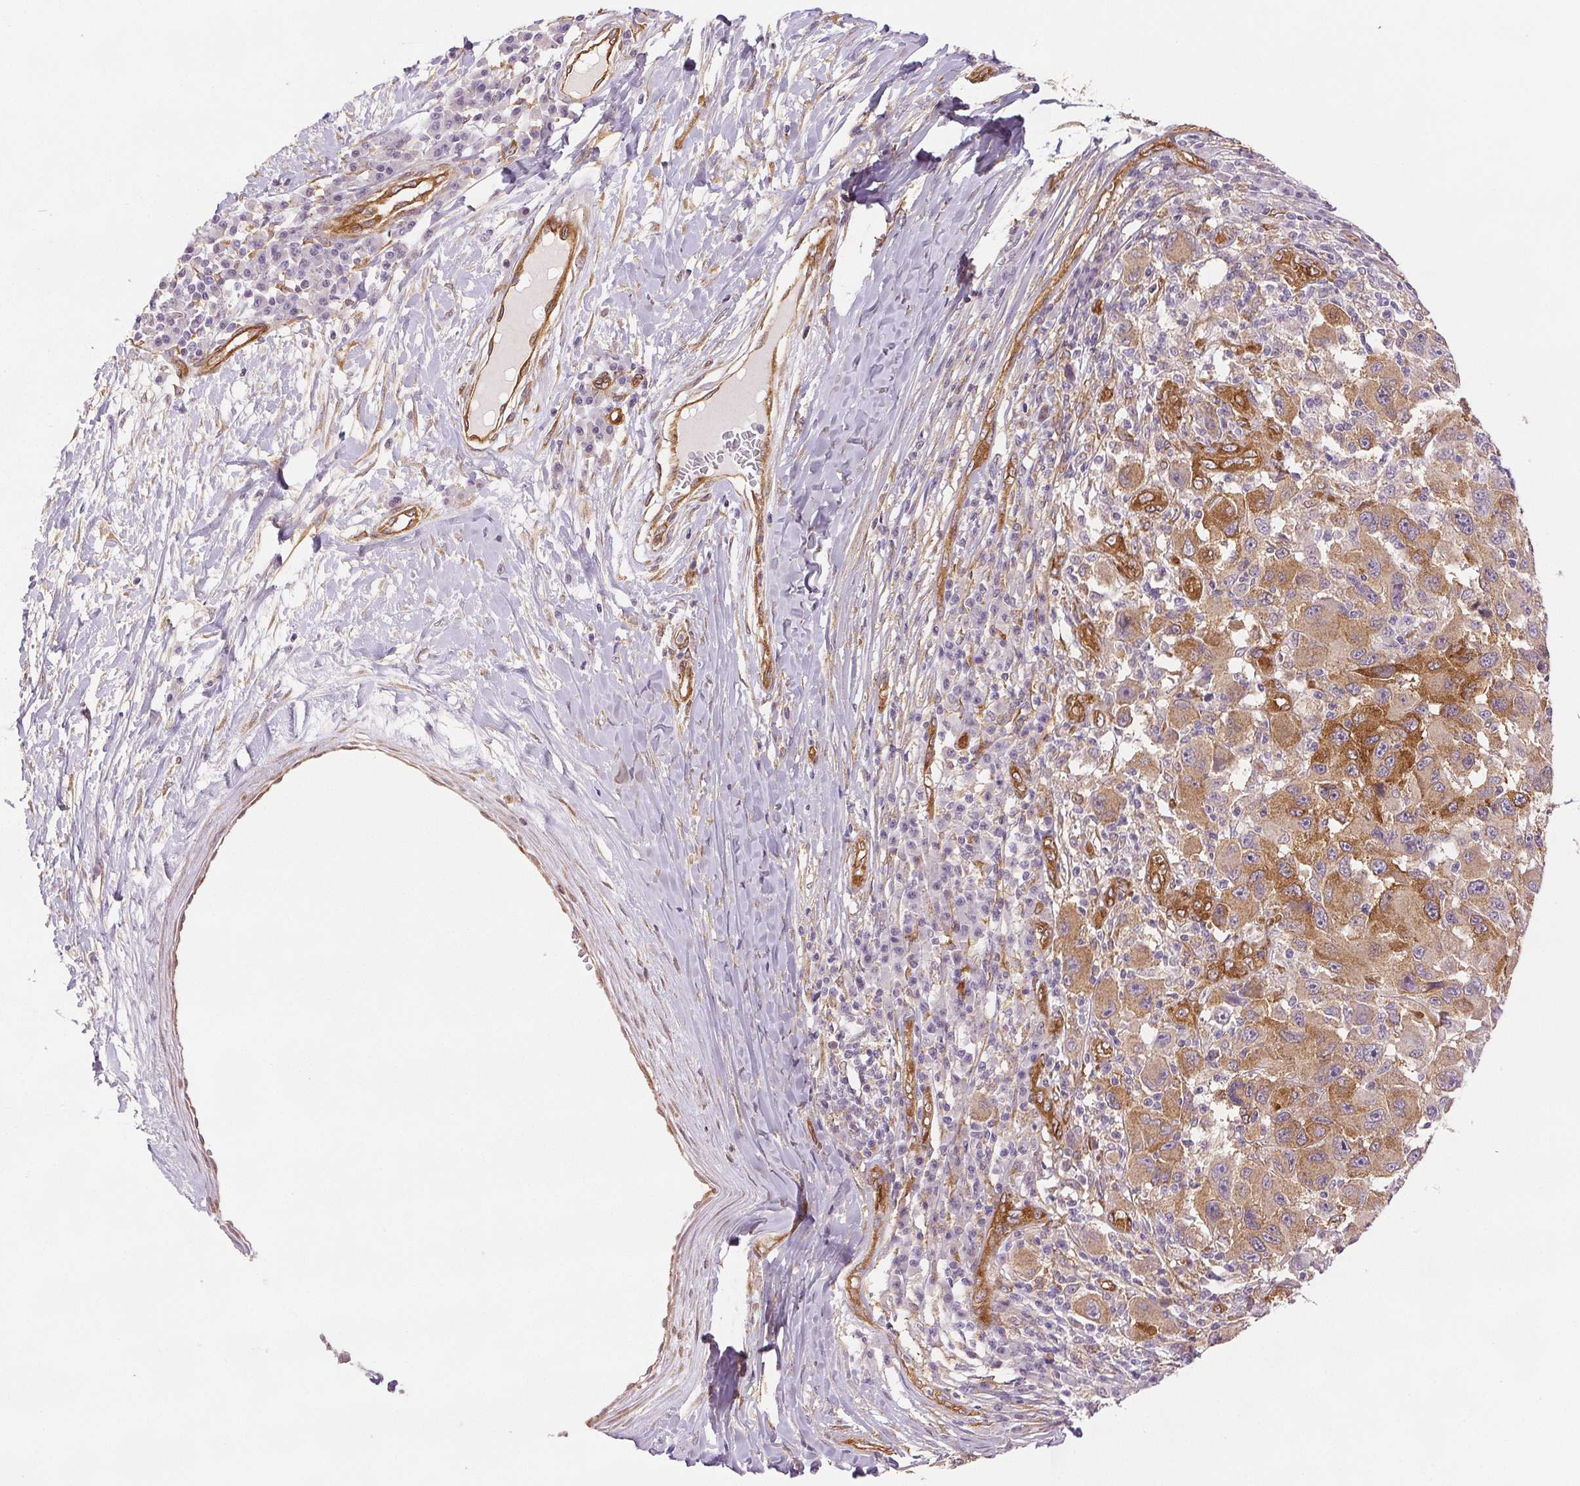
{"staining": {"intensity": "moderate", "quantity": ">75%", "location": "cytoplasmic/membranous"}, "tissue": "melanoma", "cell_type": "Tumor cells", "image_type": "cancer", "snomed": [{"axis": "morphology", "description": "Malignant melanoma, NOS"}, {"axis": "topography", "description": "Skin"}], "caption": "Immunohistochemistry (DAB) staining of malignant melanoma exhibits moderate cytoplasmic/membranous protein staining in about >75% of tumor cells. Using DAB (3,3'-diaminobenzidine) (brown) and hematoxylin (blue) stains, captured at high magnification using brightfield microscopy.", "gene": "DIAPH2", "patient": {"sex": "male", "age": 53}}